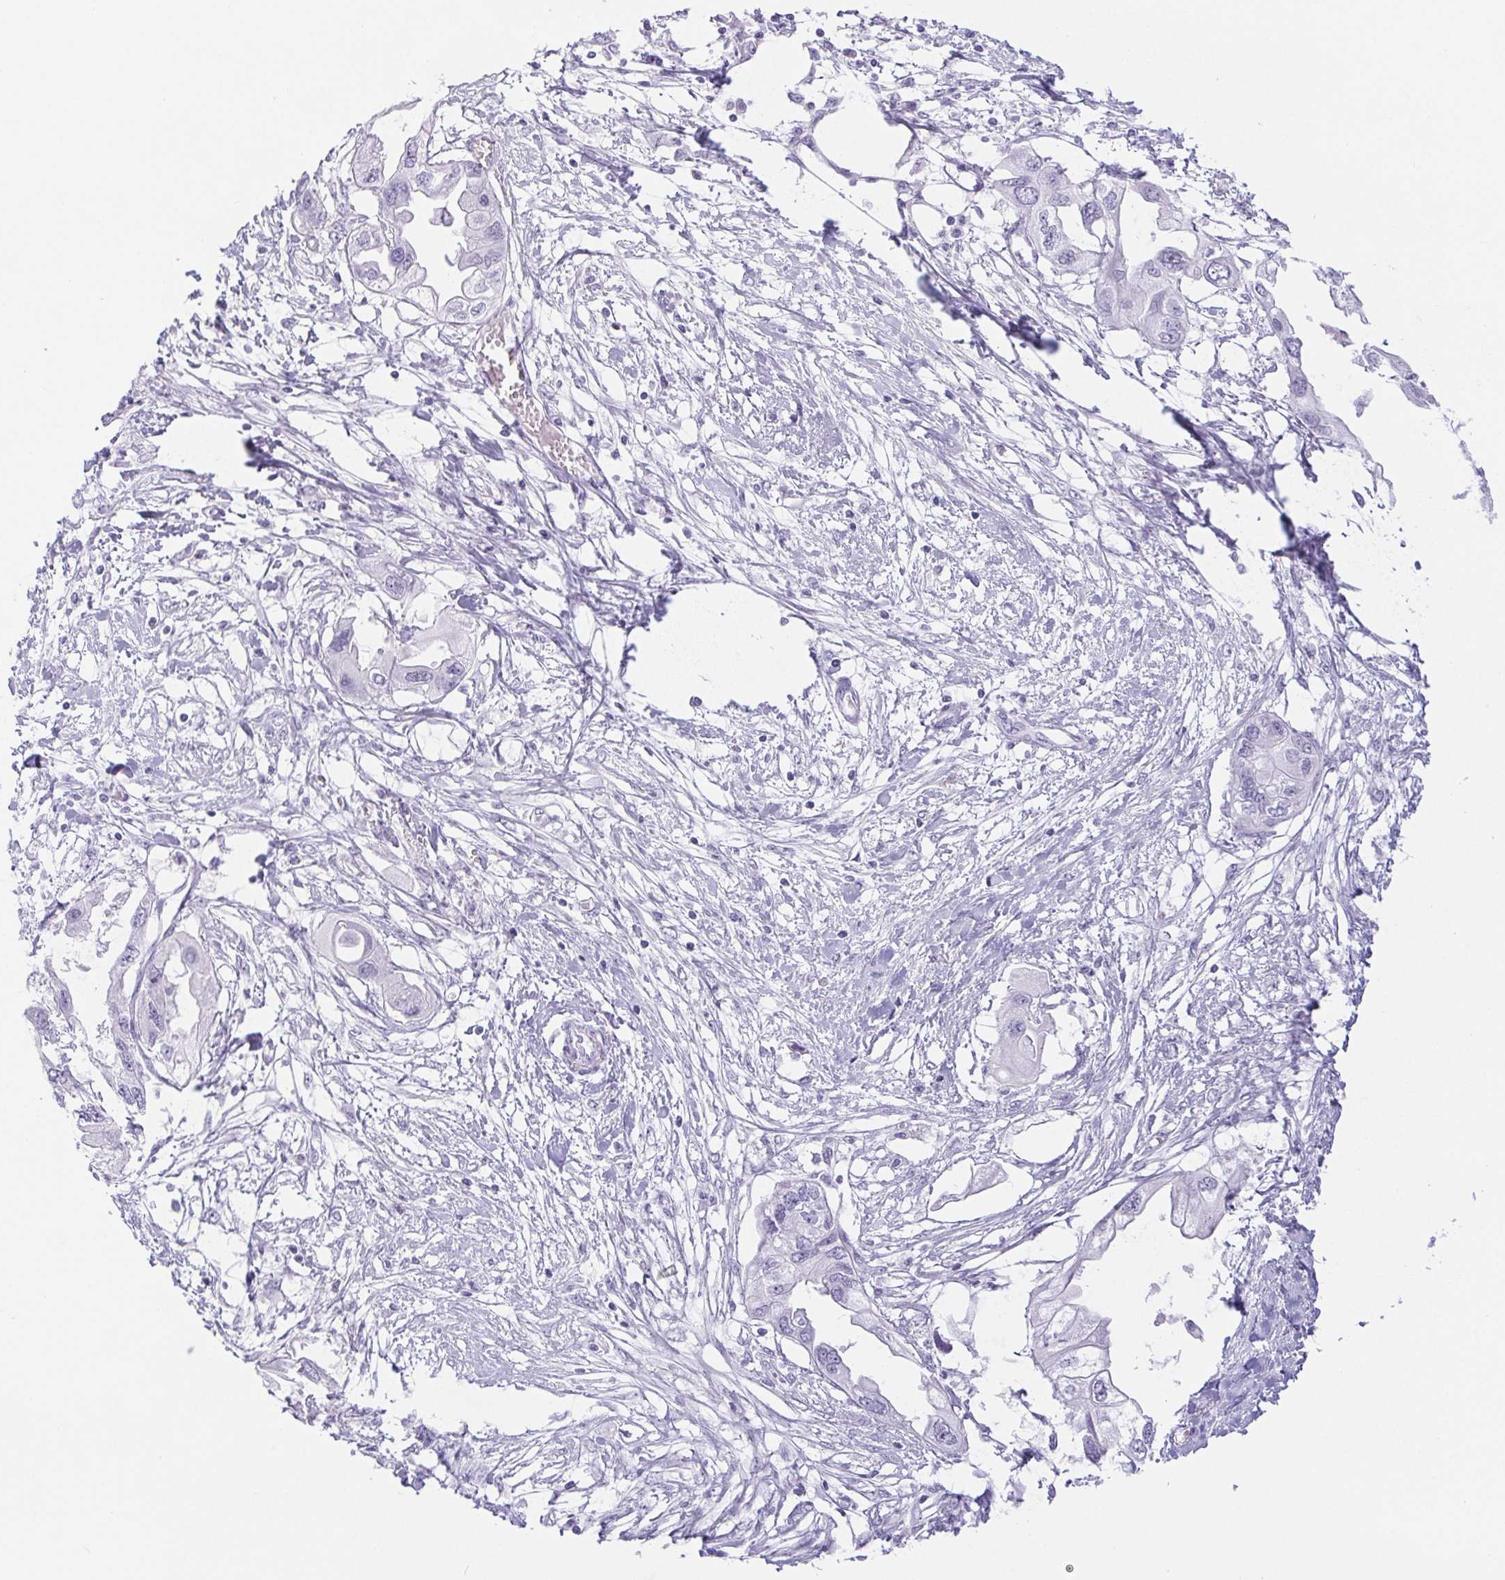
{"staining": {"intensity": "negative", "quantity": "none", "location": "none"}, "tissue": "endometrial cancer", "cell_type": "Tumor cells", "image_type": "cancer", "snomed": [{"axis": "morphology", "description": "Adenocarcinoma, NOS"}, {"axis": "morphology", "description": "Adenocarcinoma, metastatic, NOS"}, {"axis": "topography", "description": "Adipose tissue"}, {"axis": "topography", "description": "Endometrium"}], "caption": "This is an IHC photomicrograph of human metastatic adenocarcinoma (endometrial). There is no positivity in tumor cells.", "gene": "ST8SIA3", "patient": {"sex": "female", "age": 67}}